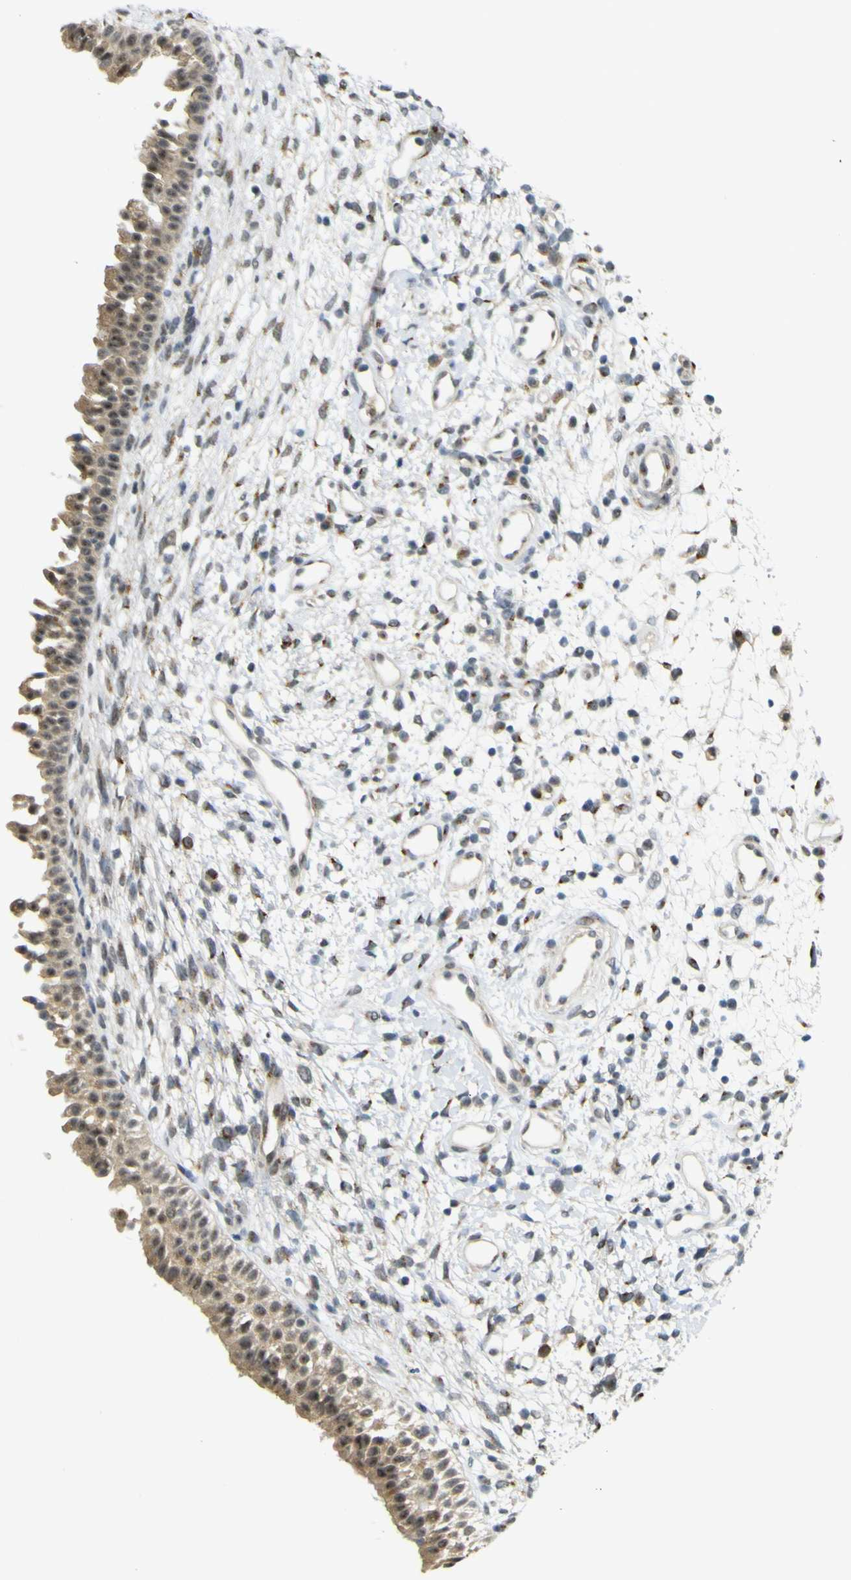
{"staining": {"intensity": "weak", "quantity": ">75%", "location": "cytoplasmic/membranous,nuclear"}, "tissue": "nasopharynx", "cell_type": "Respiratory epithelial cells", "image_type": "normal", "snomed": [{"axis": "morphology", "description": "Normal tissue, NOS"}, {"axis": "topography", "description": "Nasopharynx"}], "caption": "Normal nasopharynx was stained to show a protein in brown. There is low levels of weak cytoplasmic/membranous,nuclear staining in about >75% of respiratory epithelial cells. Using DAB (brown) and hematoxylin (blue) stains, captured at high magnification using brightfield microscopy.", "gene": "IGF2R", "patient": {"sex": "male", "age": 22}}